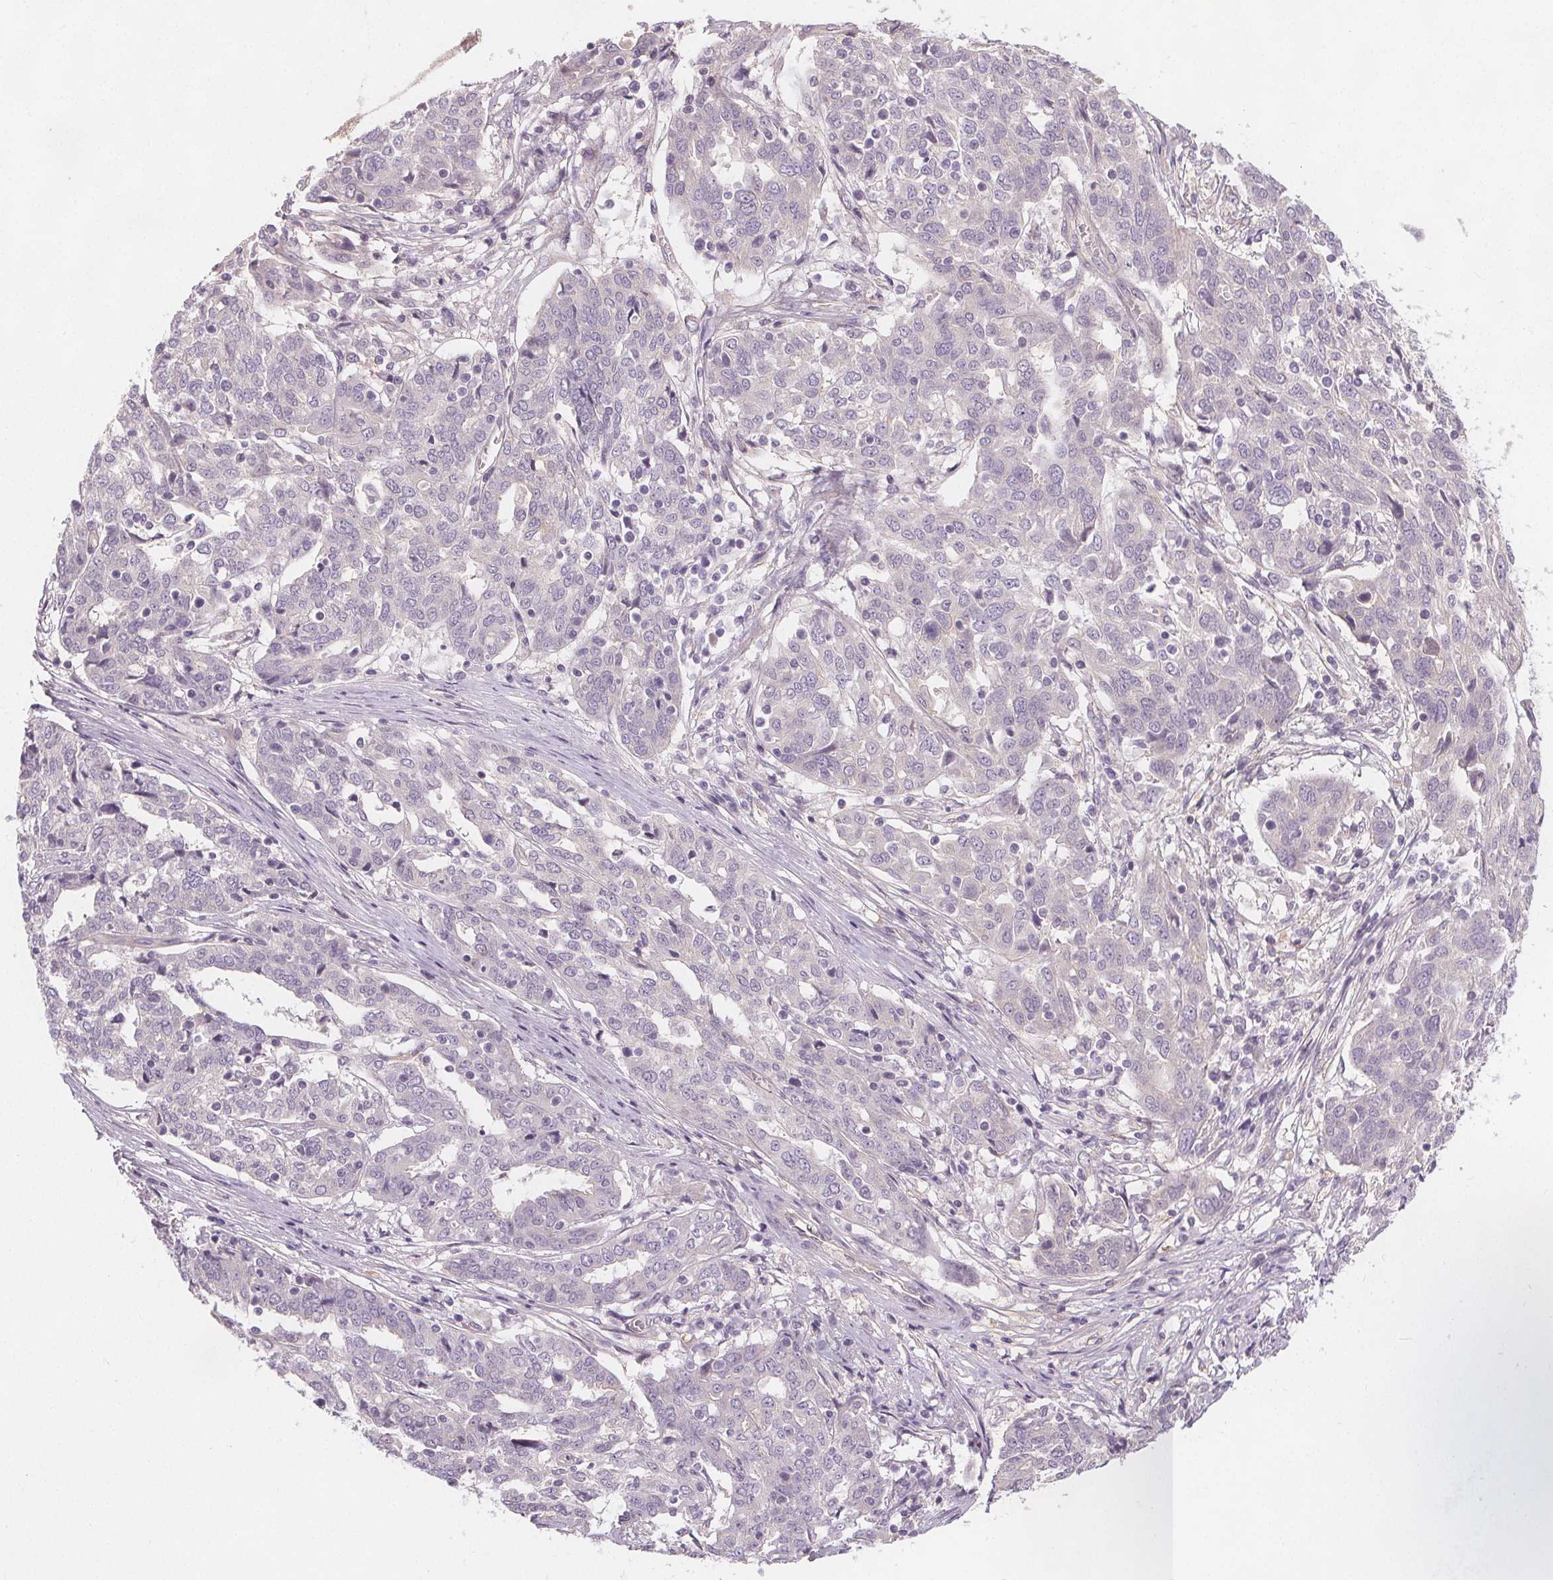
{"staining": {"intensity": "negative", "quantity": "none", "location": "none"}, "tissue": "ovarian cancer", "cell_type": "Tumor cells", "image_type": "cancer", "snomed": [{"axis": "morphology", "description": "Cystadenocarcinoma, serous, NOS"}, {"axis": "topography", "description": "Ovary"}], "caption": "The histopathology image demonstrates no staining of tumor cells in ovarian cancer (serous cystadenocarcinoma).", "gene": "VNN1", "patient": {"sex": "female", "age": 67}}